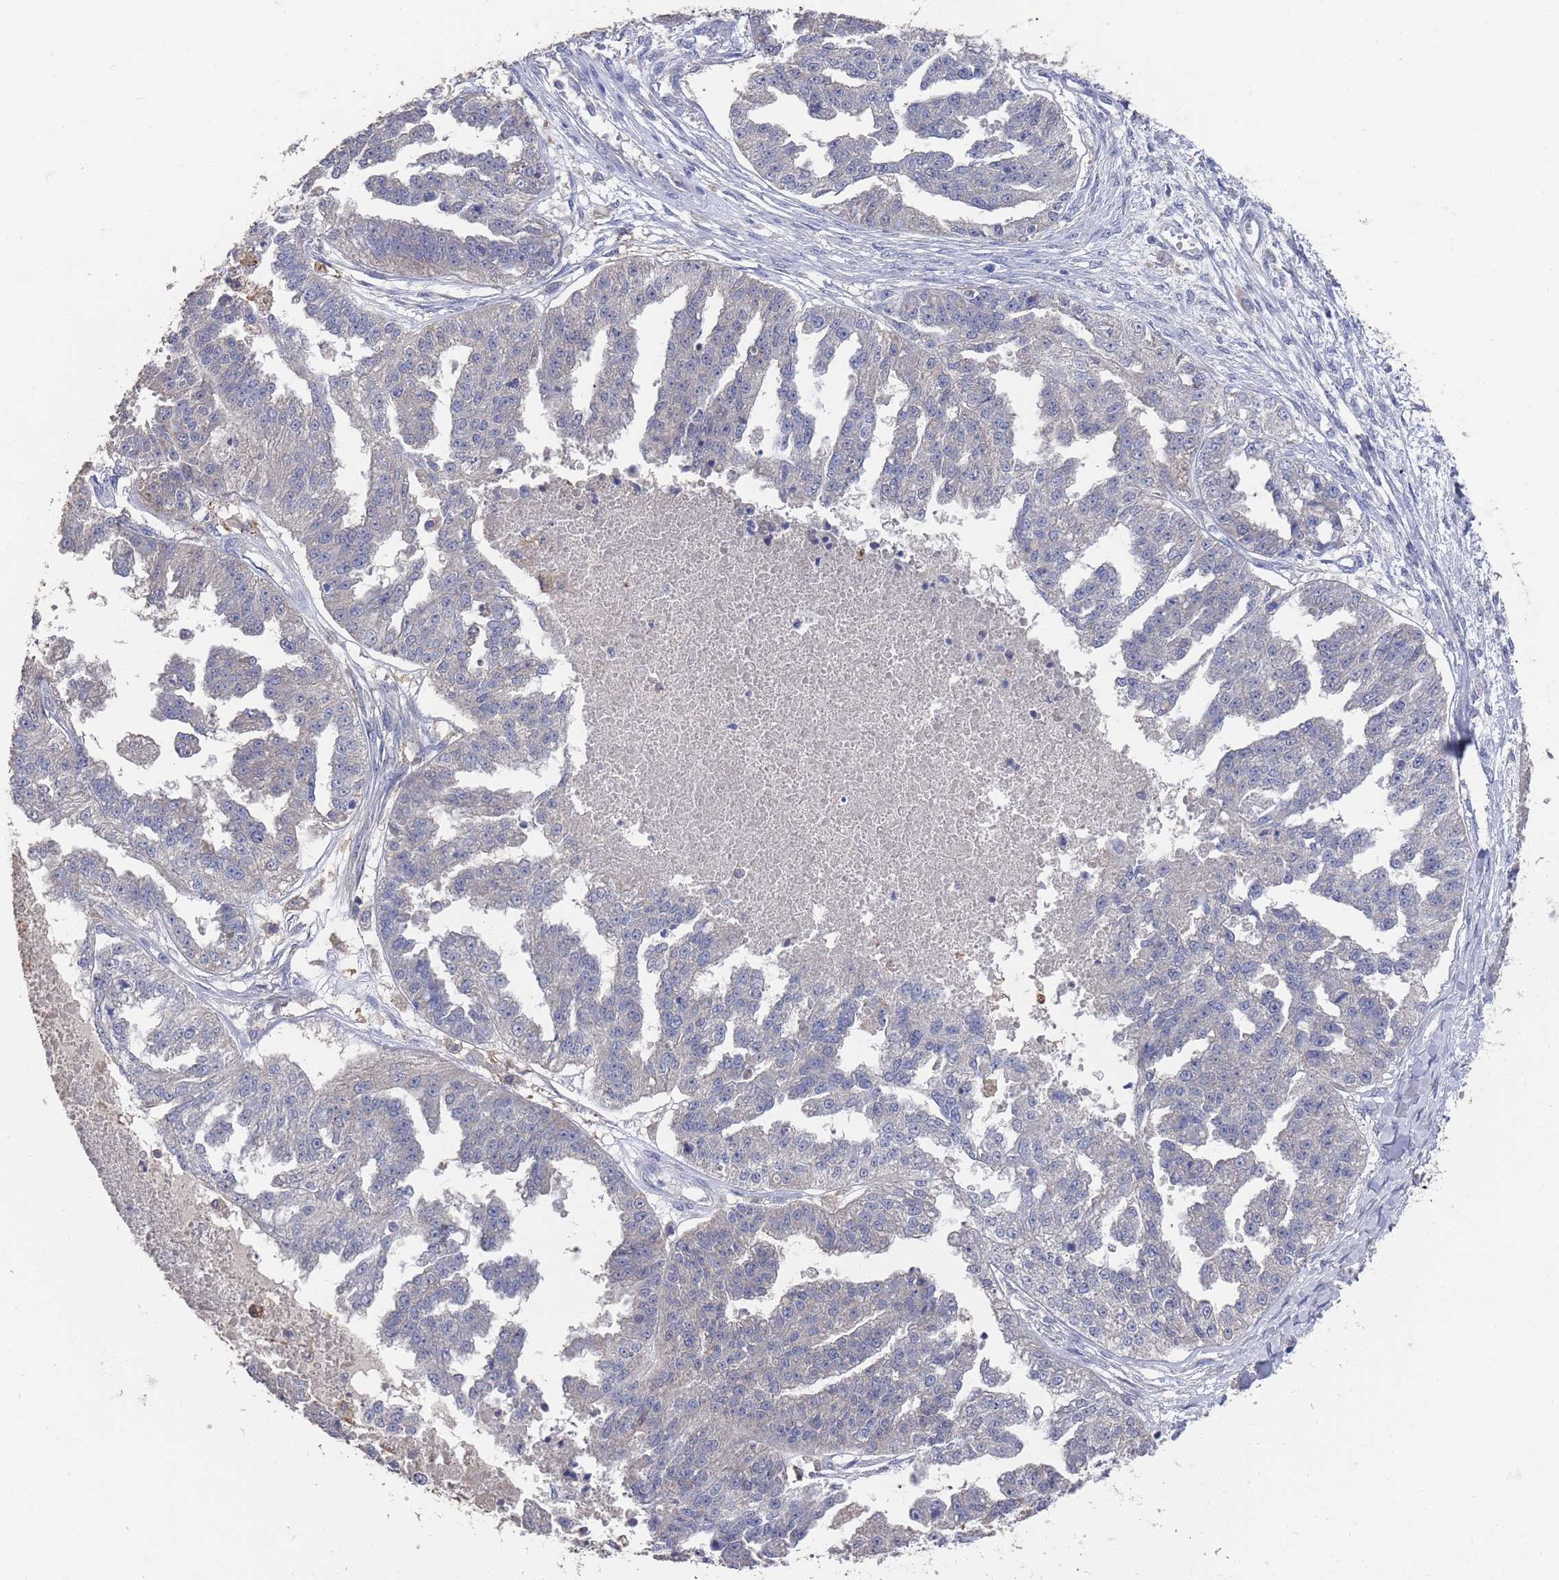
{"staining": {"intensity": "negative", "quantity": "none", "location": "none"}, "tissue": "ovarian cancer", "cell_type": "Tumor cells", "image_type": "cancer", "snomed": [{"axis": "morphology", "description": "Cystadenocarcinoma, serous, NOS"}, {"axis": "topography", "description": "Ovary"}], "caption": "The immunohistochemistry (IHC) image has no significant expression in tumor cells of serous cystadenocarcinoma (ovarian) tissue. (DAB (3,3'-diaminobenzidine) immunohistochemistry (IHC) visualized using brightfield microscopy, high magnification).", "gene": "BTBD18", "patient": {"sex": "female", "age": 58}}